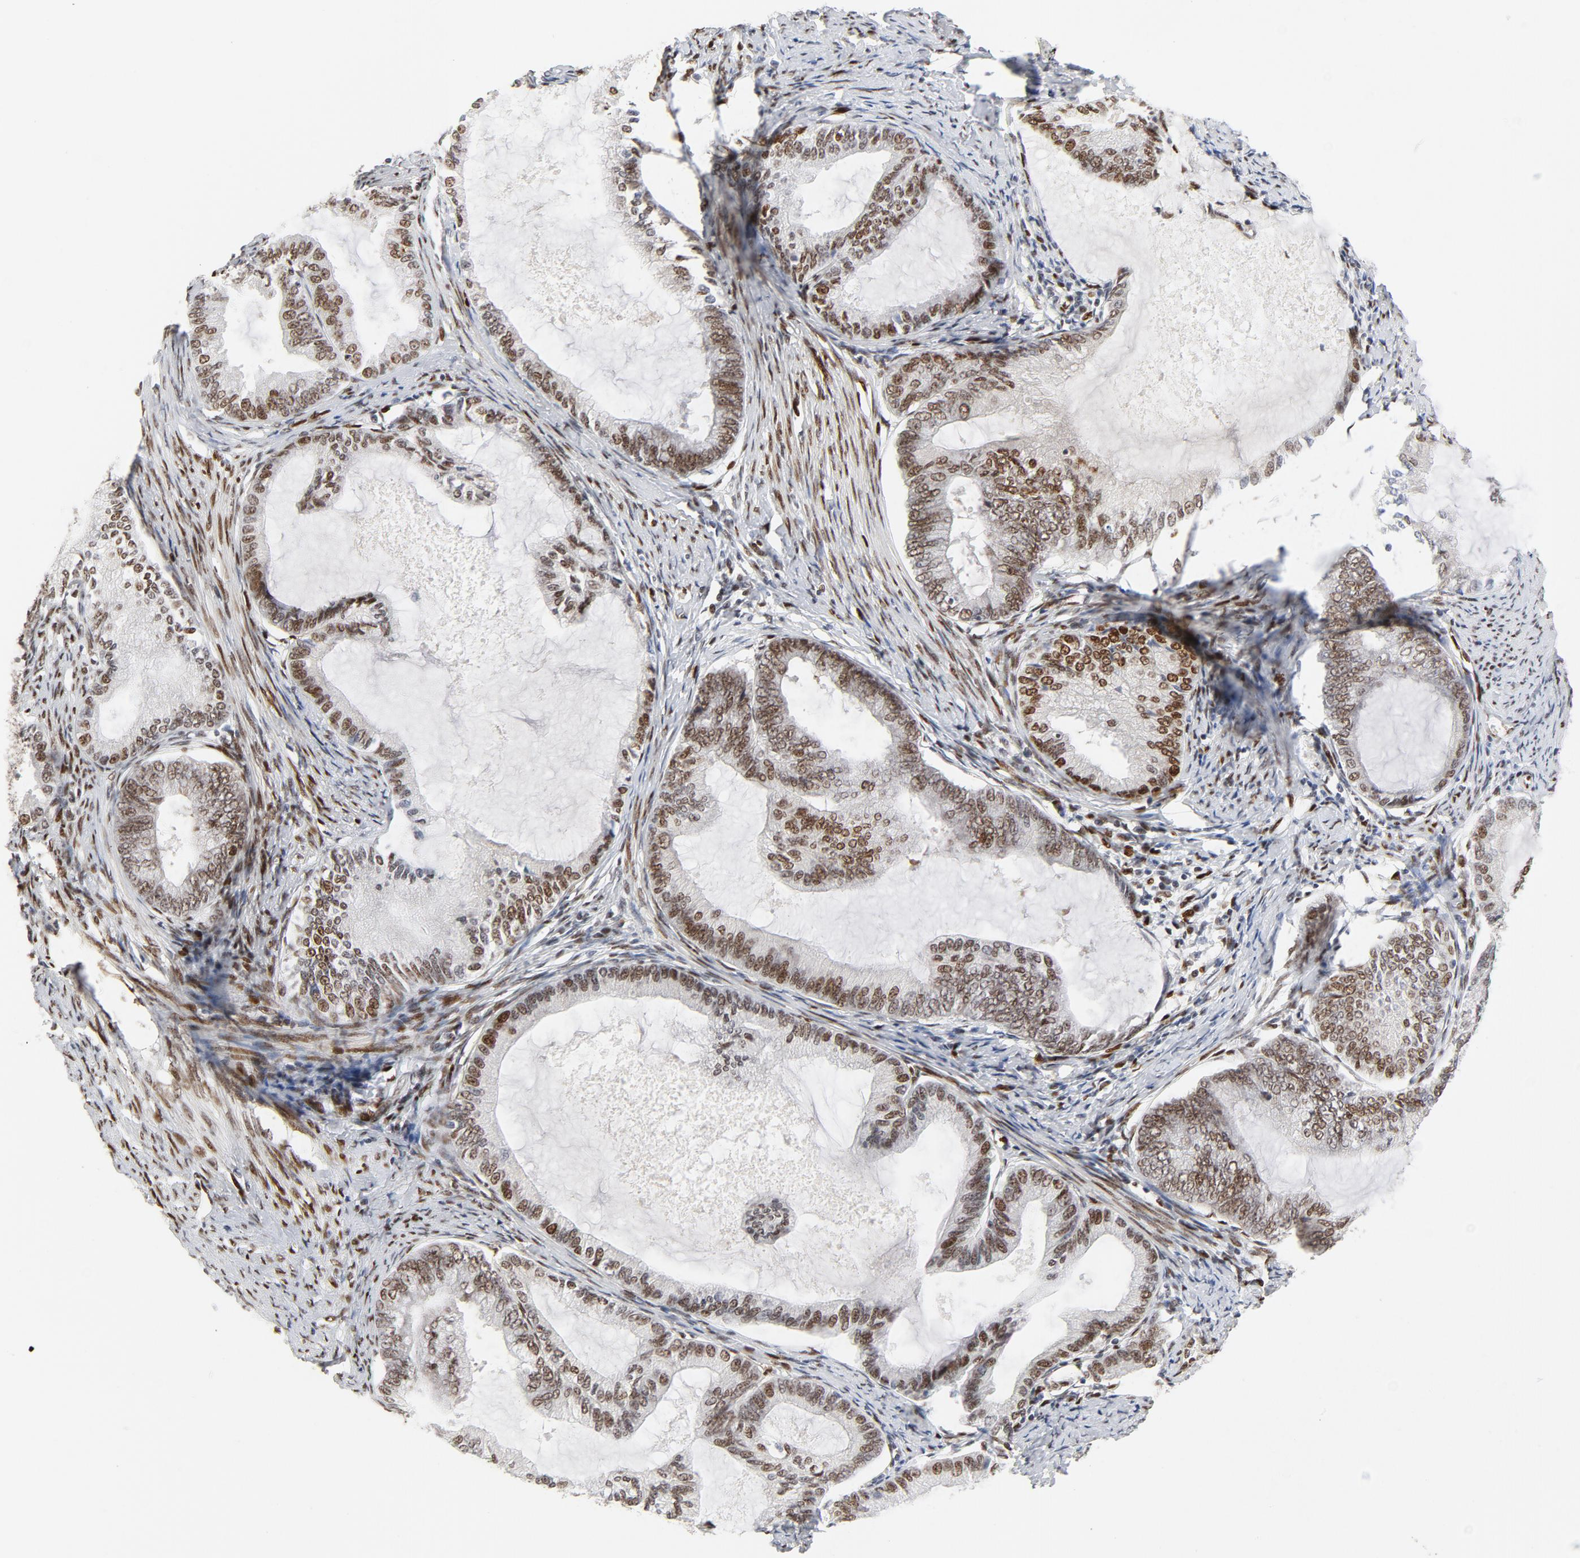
{"staining": {"intensity": "moderate", "quantity": ">75%", "location": "nuclear"}, "tissue": "endometrial cancer", "cell_type": "Tumor cells", "image_type": "cancer", "snomed": [{"axis": "morphology", "description": "Adenocarcinoma, NOS"}, {"axis": "topography", "description": "Endometrium"}], "caption": "Brown immunohistochemical staining in adenocarcinoma (endometrial) displays moderate nuclear staining in about >75% of tumor cells. The protein of interest is stained brown, and the nuclei are stained in blue (DAB (3,3'-diaminobenzidine) IHC with brightfield microscopy, high magnification).", "gene": "MEF2A", "patient": {"sex": "female", "age": 86}}